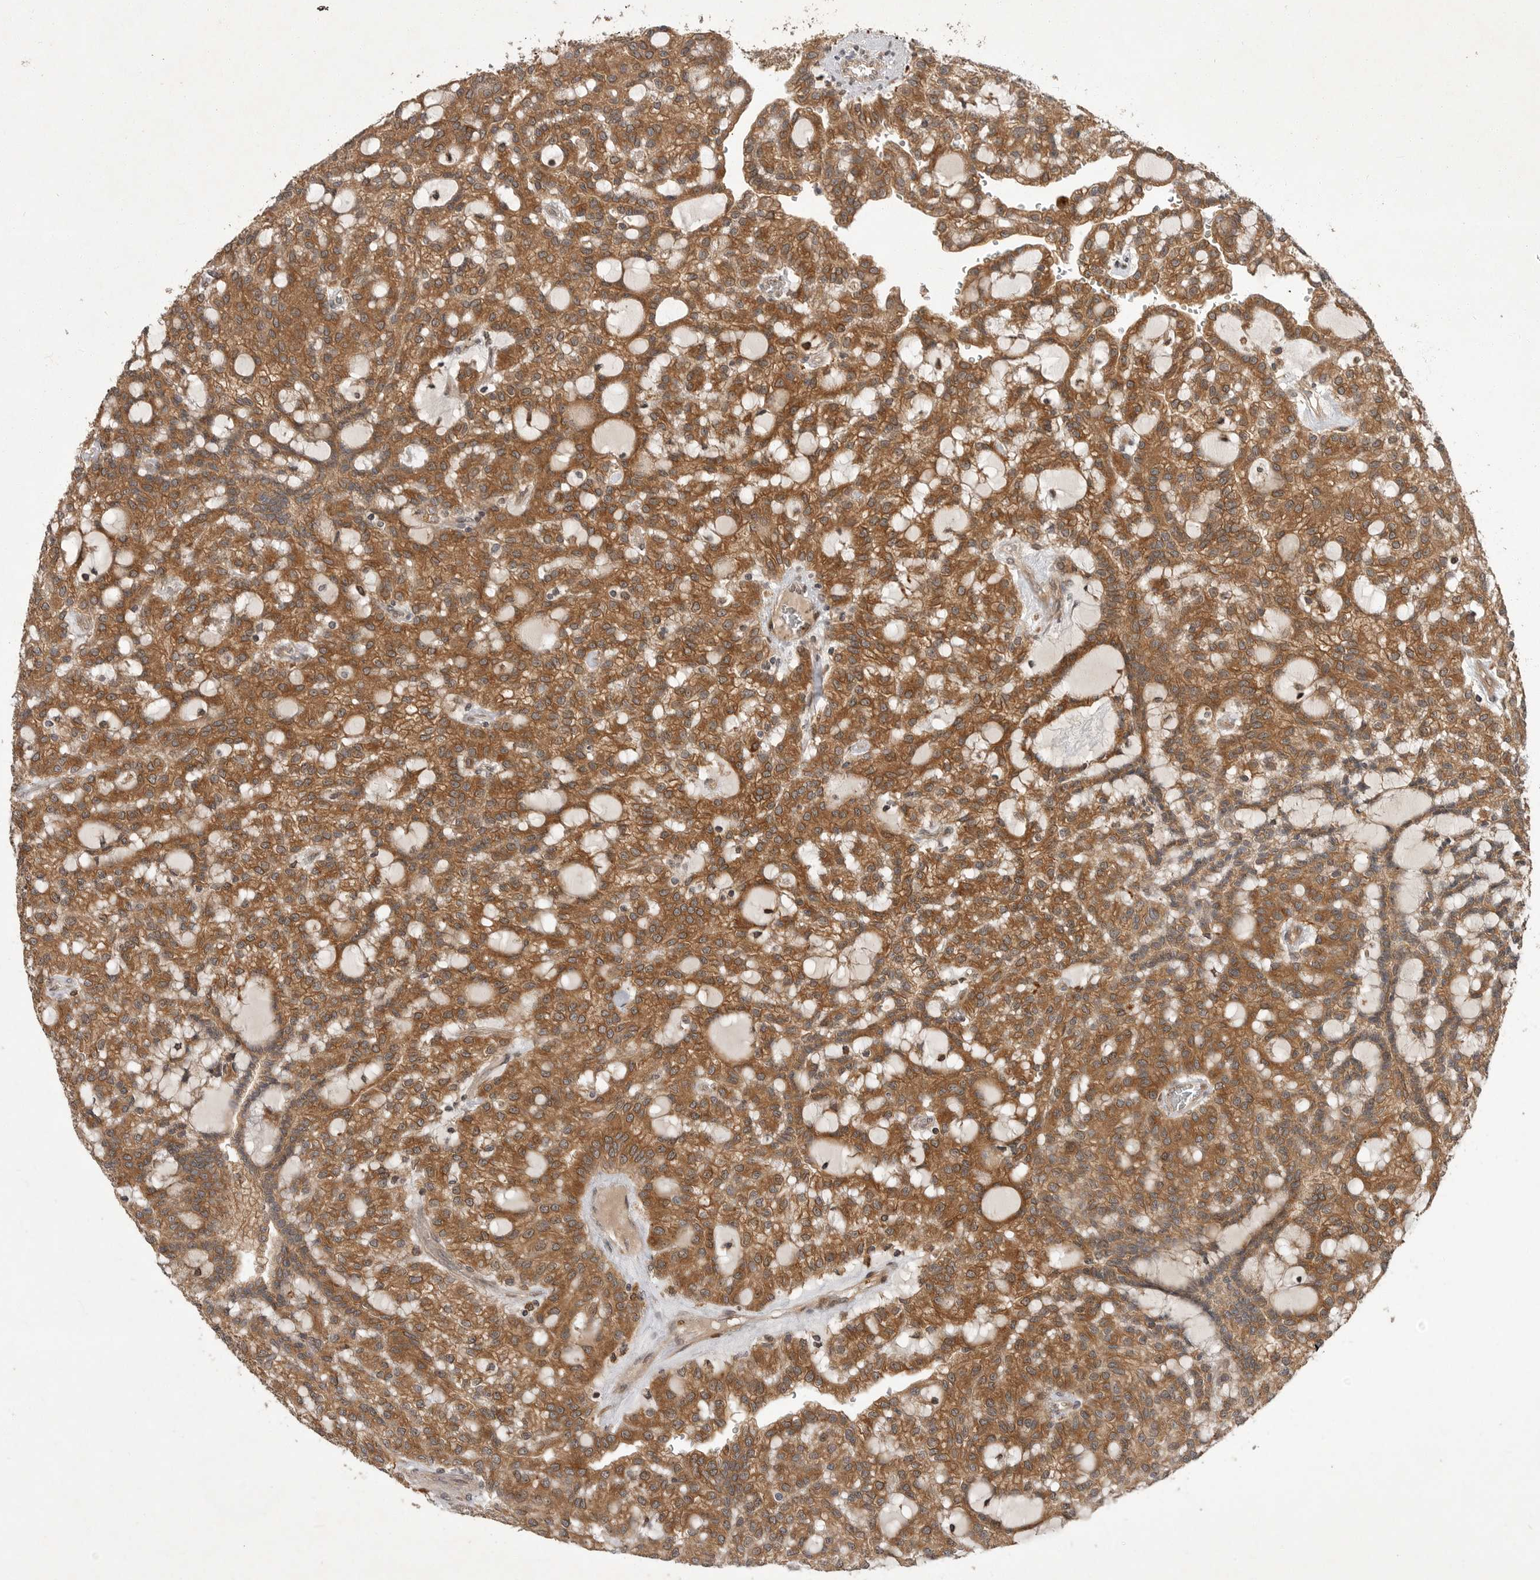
{"staining": {"intensity": "moderate", "quantity": ">75%", "location": "cytoplasmic/membranous"}, "tissue": "renal cancer", "cell_type": "Tumor cells", "image_type": "cancer", "snomed": [{"axis": "morphology", "description": "Adenocarcinoma, NOS"}, {"axis": "topography", "description": "Kidney"}], "caption": "Tumor cells display medium levels of moderate cytoplasmic/membranous expression in about >75% of cells in human renal adenocarcinoma. (Brightfield microscopy of DAB IHC at high magnification).", "gene": "OSBPL9", "patient": {"sex": "male", "age": 63}}